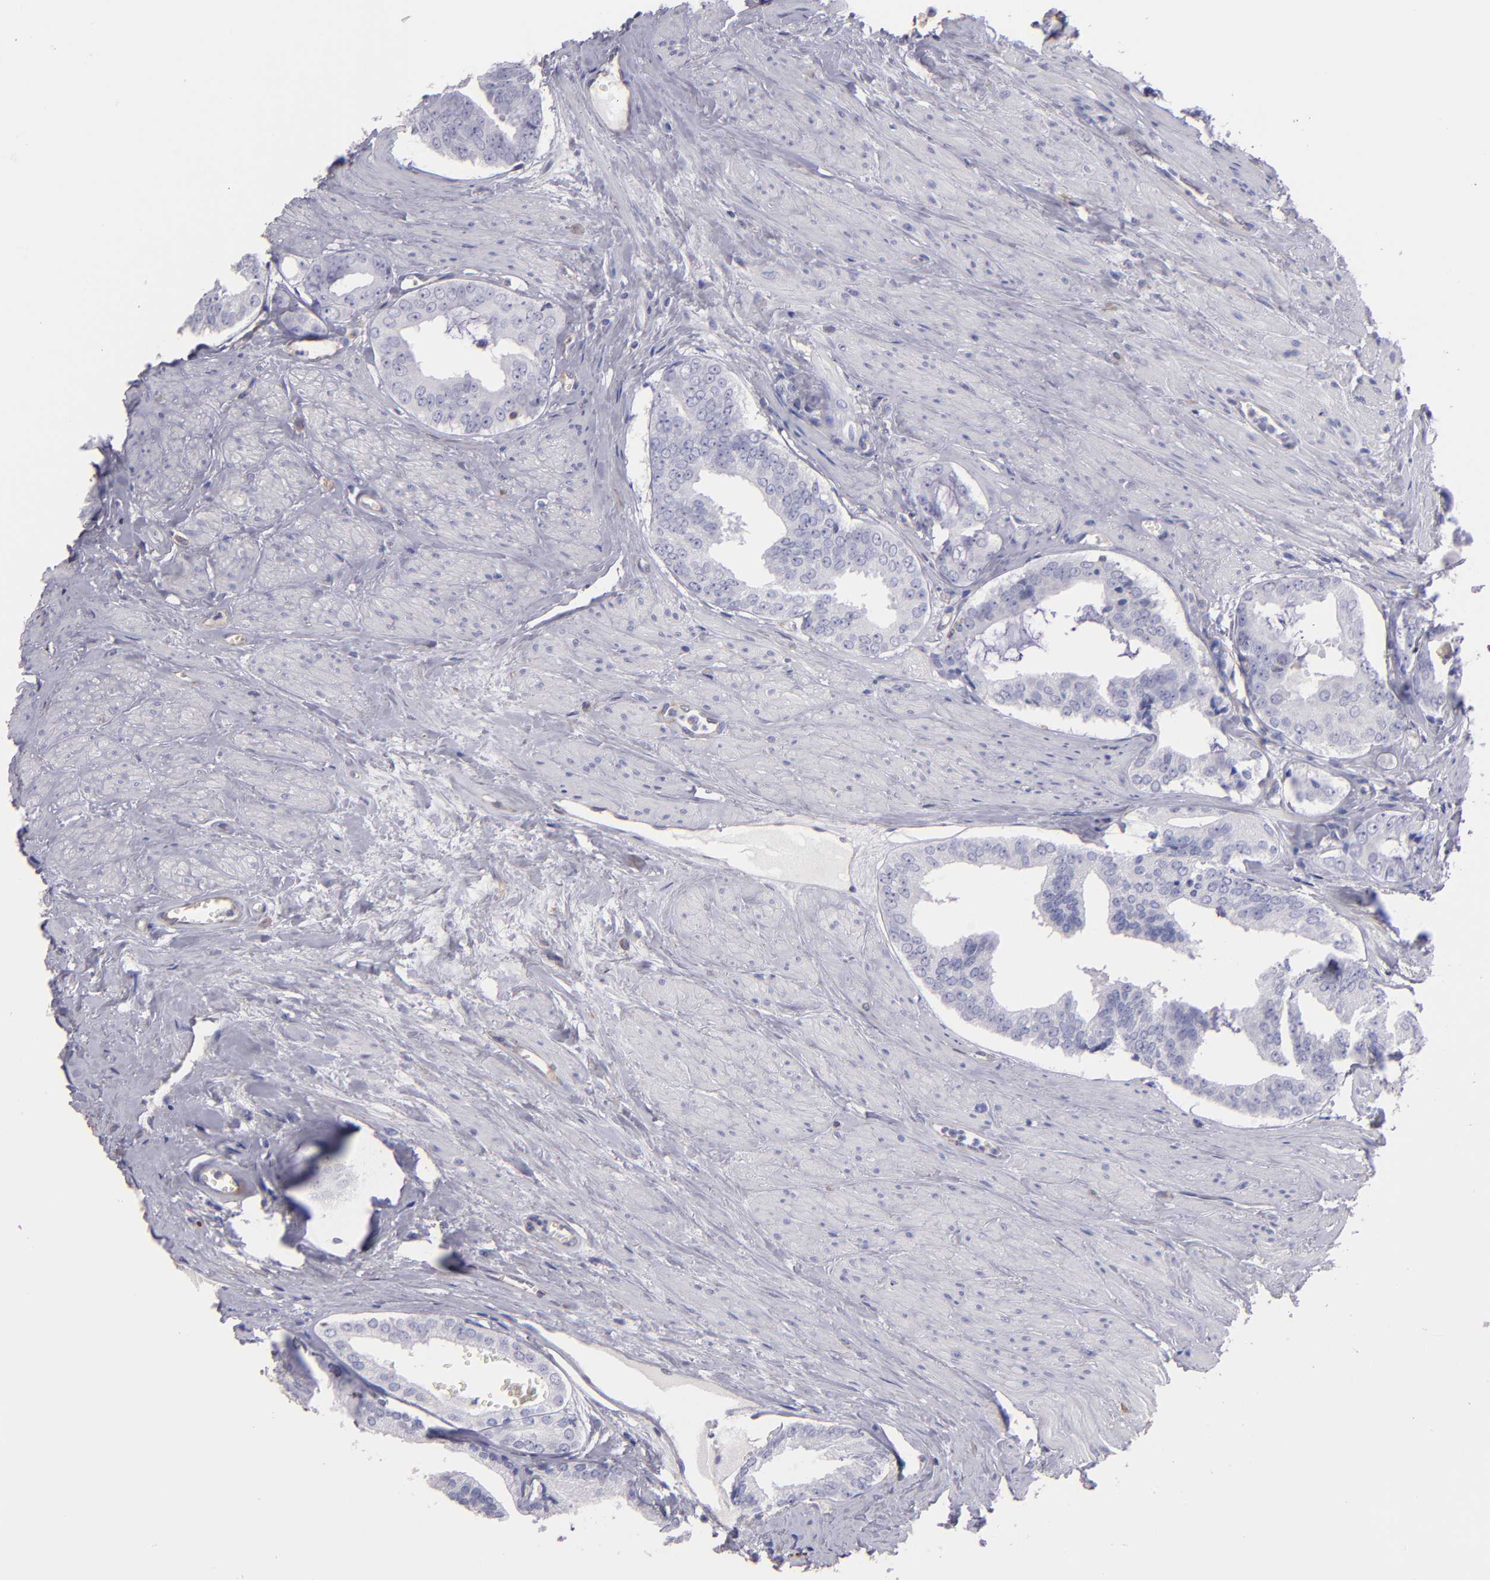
{"staining": {"intensity": "negative", "quantity": "none", "location": "none"}, "tissue": "prostate cancer", "cell_type": "Tumor cells", "image_type": "cancer", "snomed": [{"axis": "morphology", "description": "Adenocarcinoma, Medium grade"}, {"axis": "topography", "description": "Prostate"}], "caption": "Micrograph shows no significant protein staining in tumor cells of prostate cancer (medium-grade adenocarcinoma).", "gene": "TG", "patient": {"sex": "male", "age": 79}}